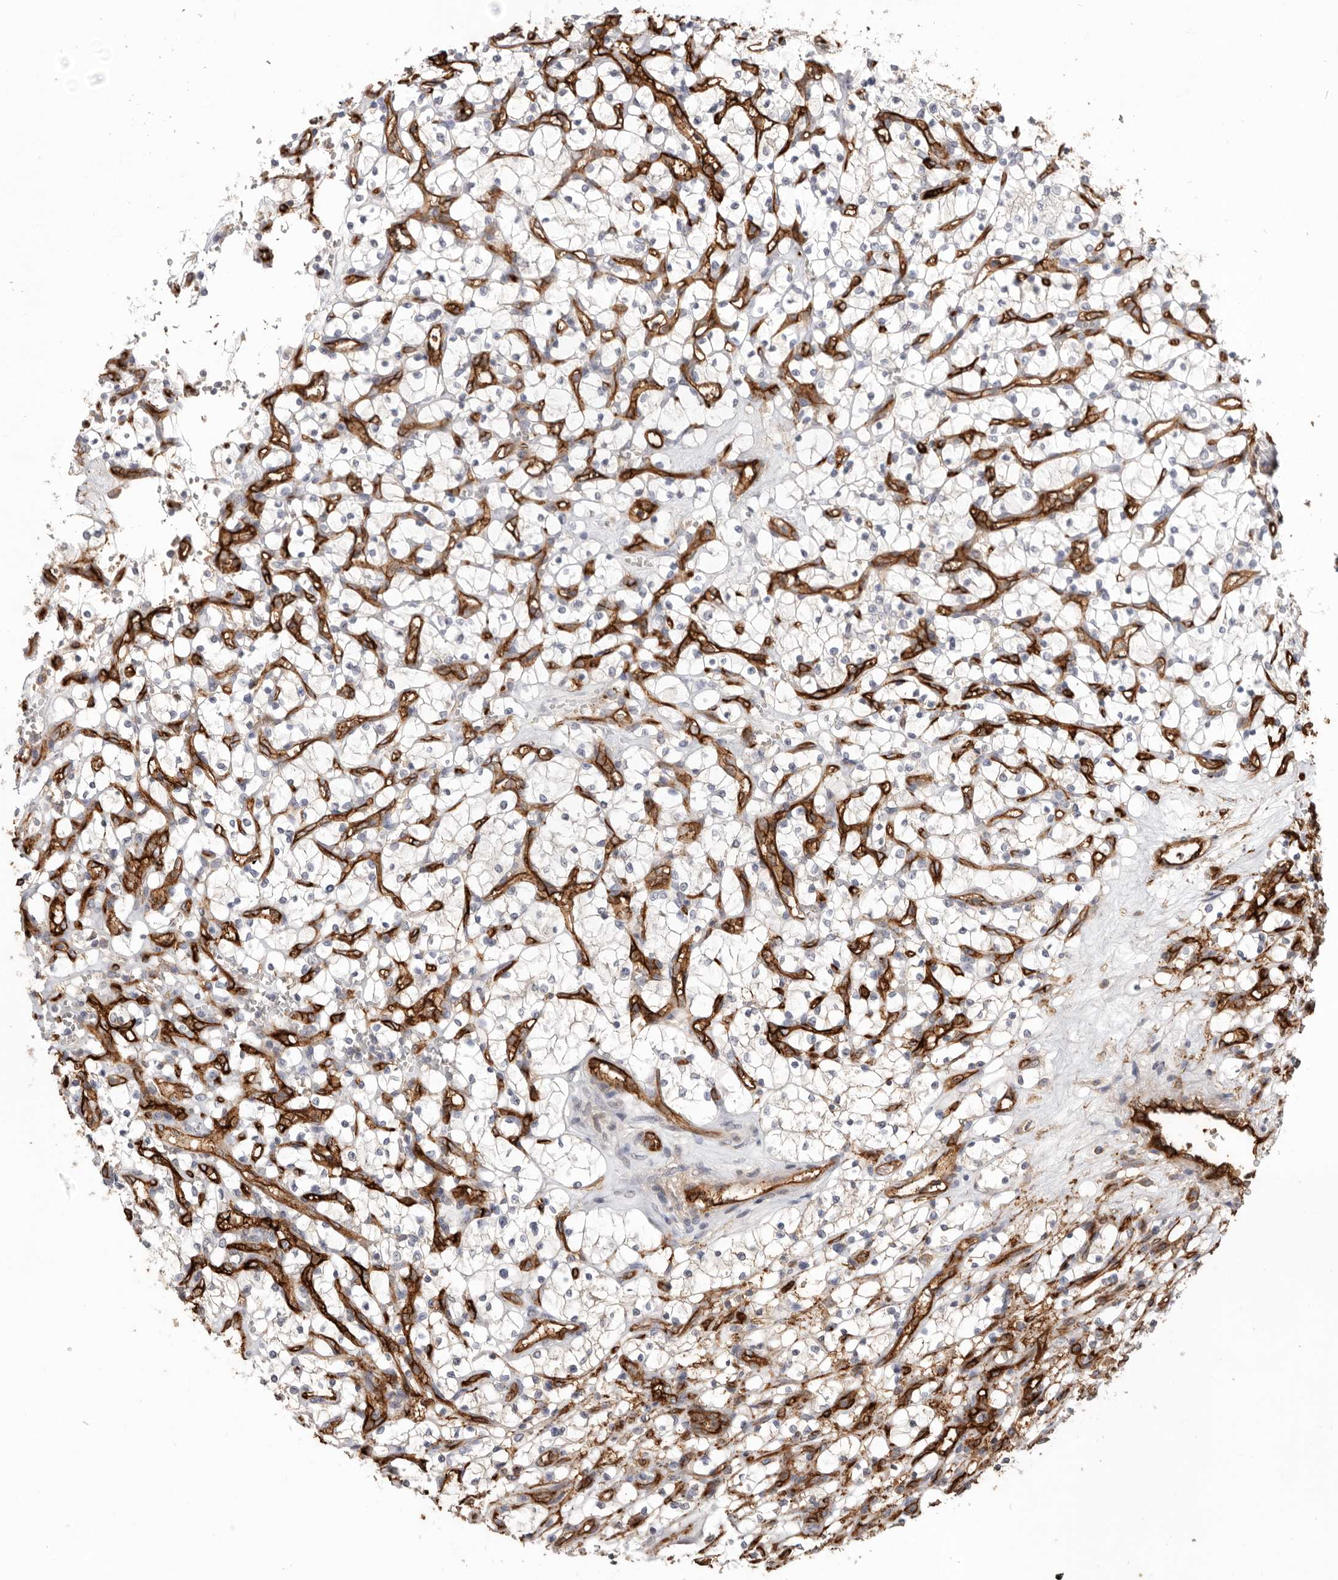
{"staining": {"intensity": "negative", "quantity": "none", "location": "none"}, "tissue": "renal cancer", "cell_type": "Tumor cells", "image_type": "cancer", "snomed": [{"axis": "morphology", "description": "Adenocarcinoma, NOS"}, {"axis": "topography", "description": "Kidney"}], "caption": "The image shows no staining of tumor cells in adenocarcinoma (renal). (Brightfield microscopy of DAB (3,3'-diaminobenzidine) IHC at high magnification).", "gene": "LRRC66", "patient": {"sex": "female", "age": 69}}